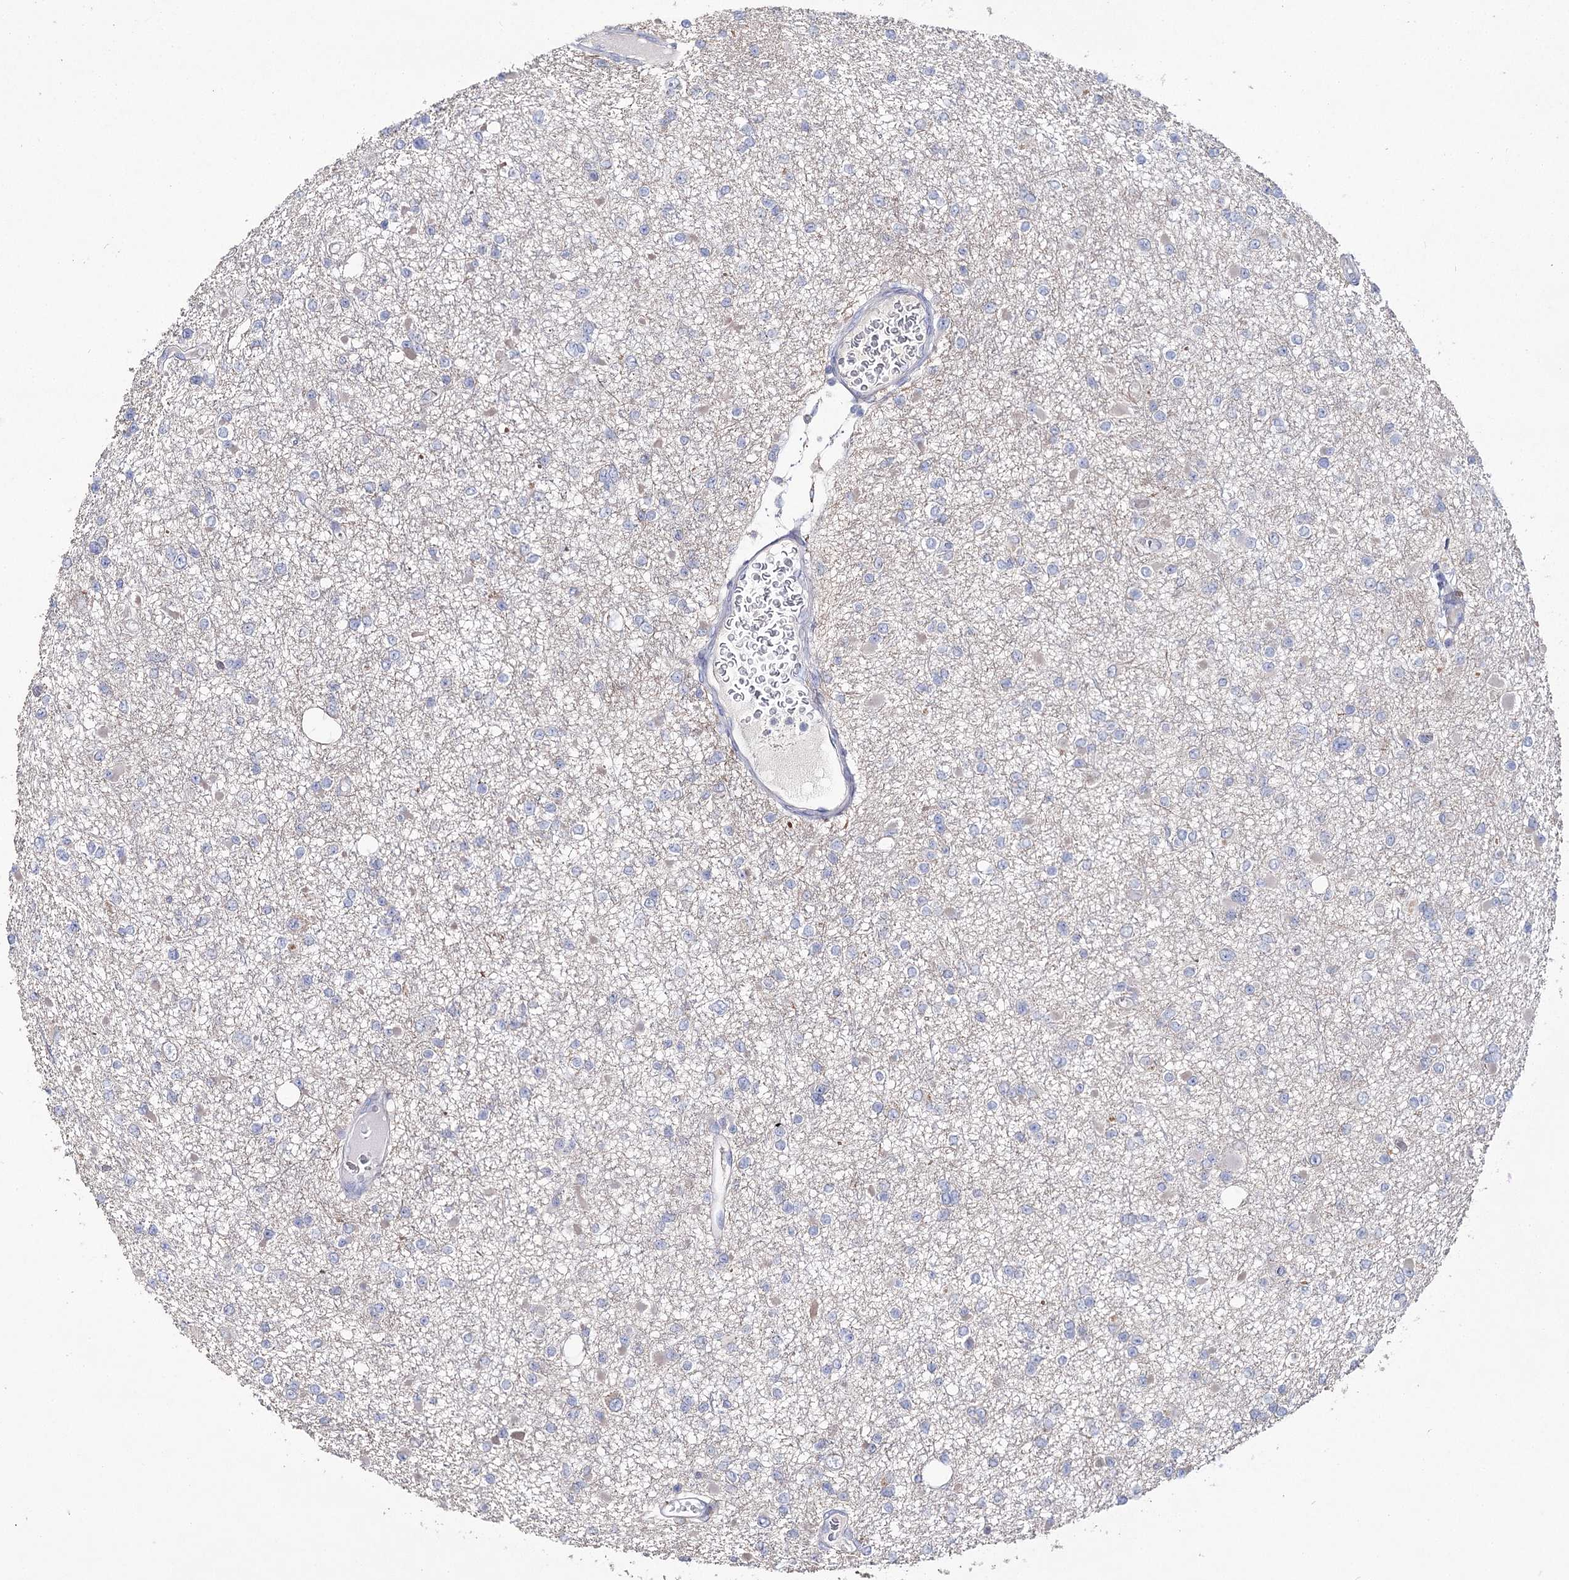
{"staining": {"intensity": "negative", "quantity": "none", "location": "none"}, "tissue": "glioma", "cell_type": "Tumor cells", "image_type": "cancer", "snomed": [{"axis": "morphology", "description": "Glioma, malignant, Low grade"}, {"axis": "topography", "description": "Brain"}], "caption": "Glioma was stained to show a protein in brown. There is no significant positivity in tumor cells.", "gene": "NRAP", "patient": {"sex": "female", "age": 22}}